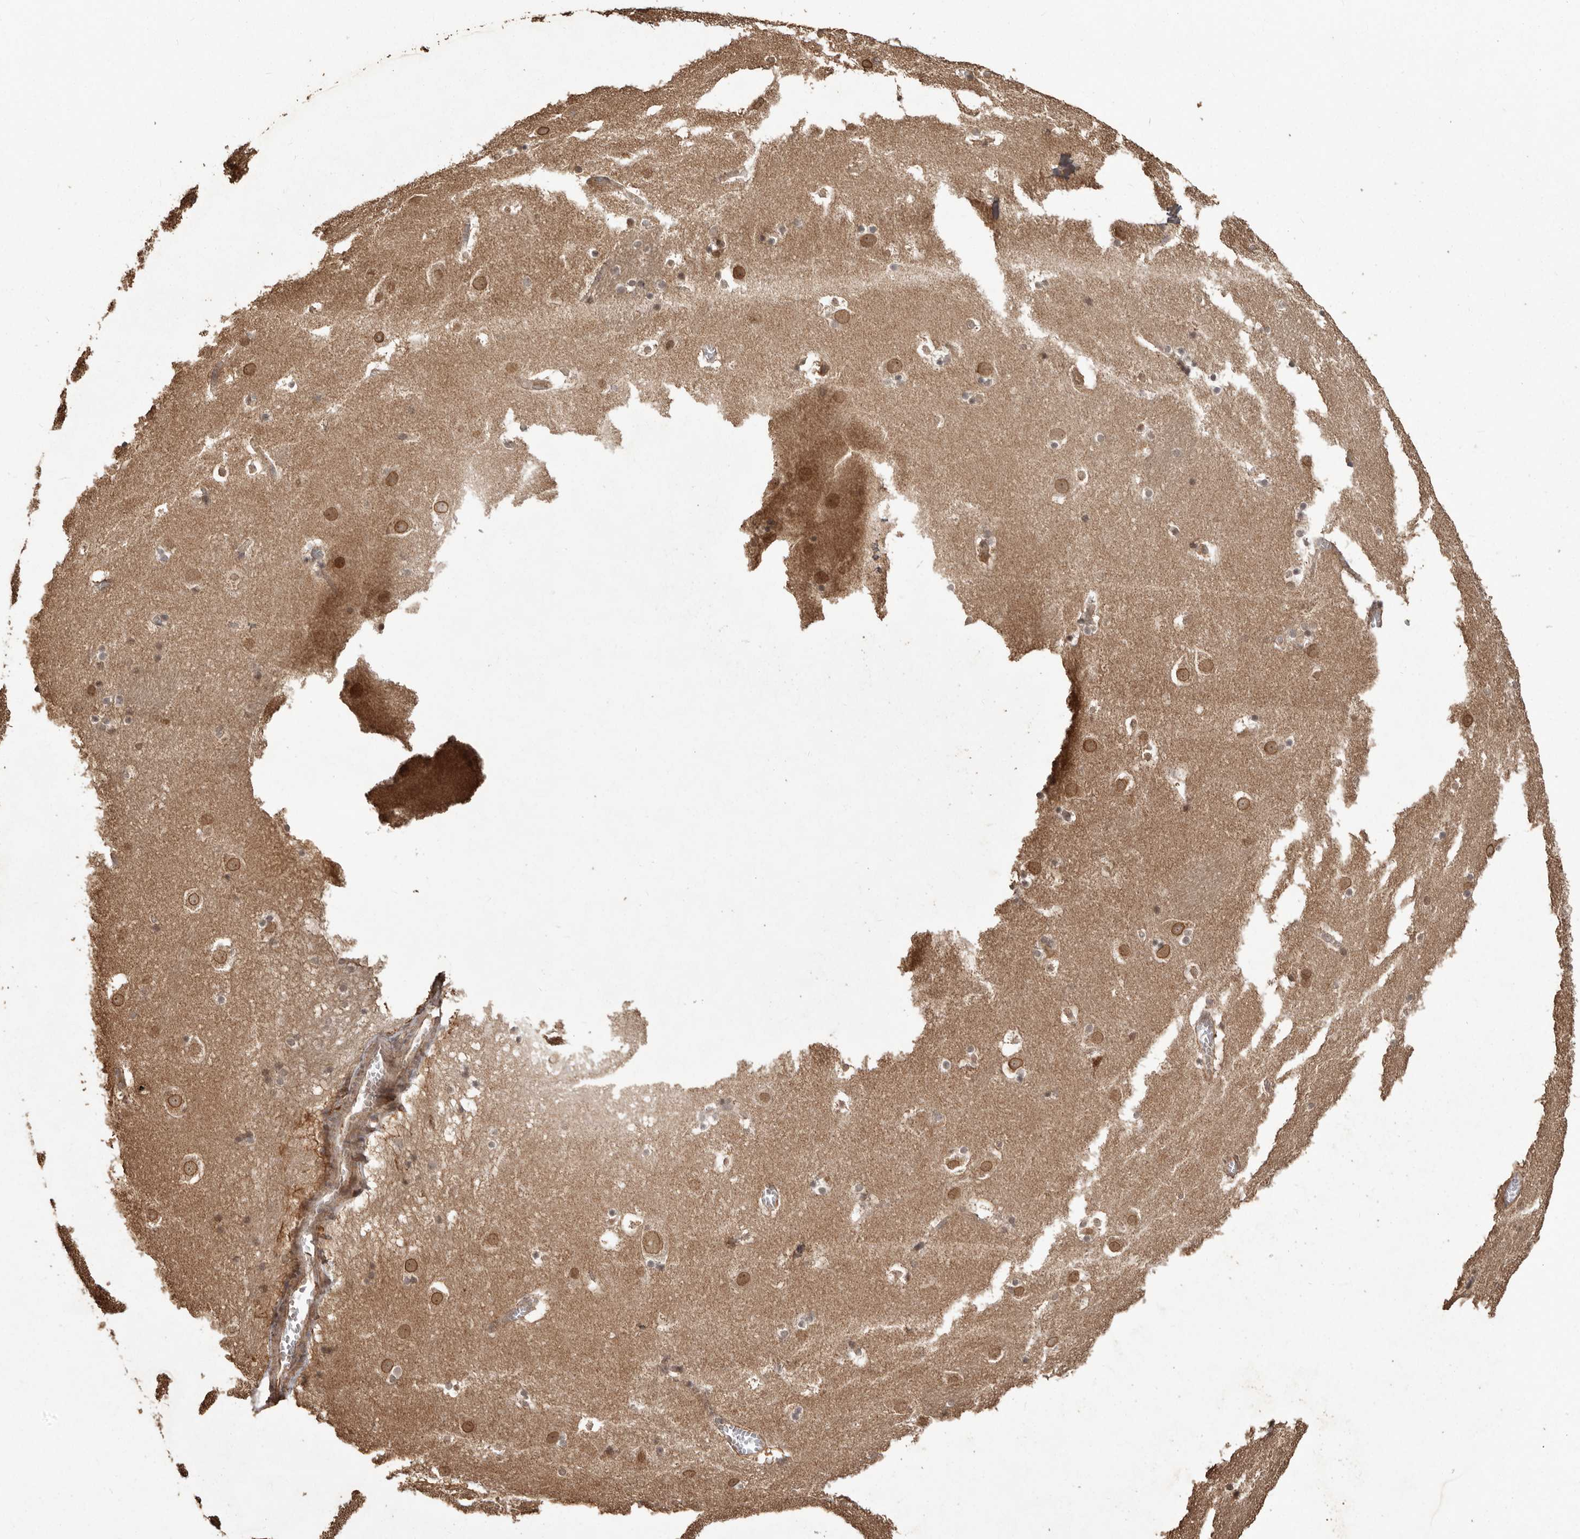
{"staining": {"intensity": "moderate", "quantity": "<25%", "location": "nuclear"}, "tissue": "caudate", "cell_type": "Glial cells", "image_type": "normal", "snomed": [{"axis": "morphology", "description": "Normal tissue, NOS"}, {"axis": "topography", "description": "Lateral ventricle wall"}], "caption": "IHC image of unremarkable caudate stained for a protein (brown), which demonstrates low levels of moderate nuclear staining in approximately <25% of glial cells.", "gene": "NUP43", "patient": {"sex": "male", "age": 45}}